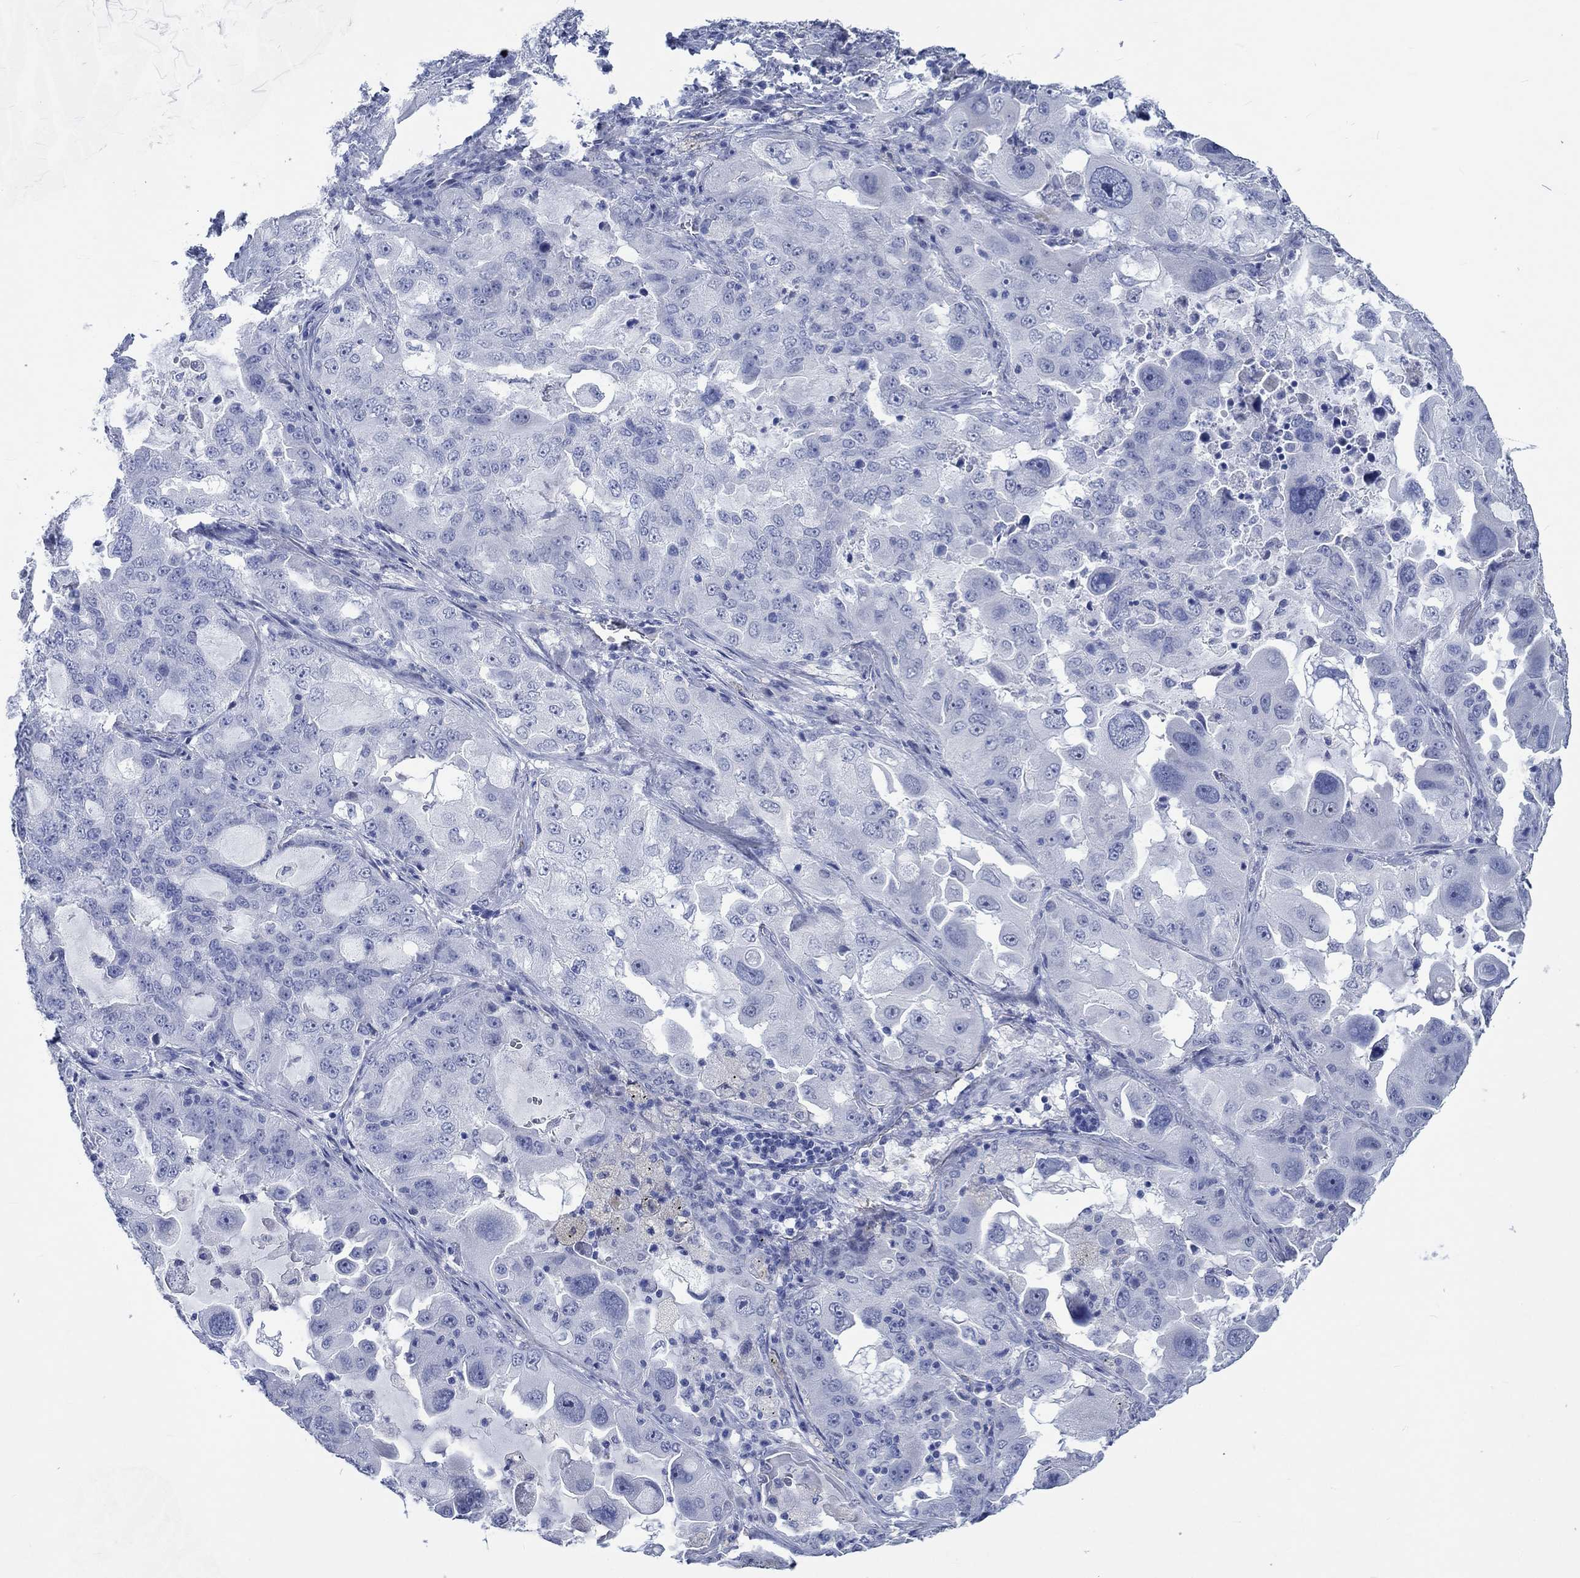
{"staining": {"intensity": "negative", "quantity": "none", "location": "none"}, "tissue": "lung cancer", "cell_type": "Tumor cells", "image_type": "cancer", "snomed": [{"axis": "morphology", "description": "Adenocarcinoma, NOS"}, {"axis": "topography", "description": "Lung"}], "caption": "Immunohistochemistry (IHC) photomicrograph of lung adenocarcinoma stained for a protein (brown), which exhibits no expression in tumor cells.", "gene": "C4orf47", "patient": {"sex": "female", "age": 61}}